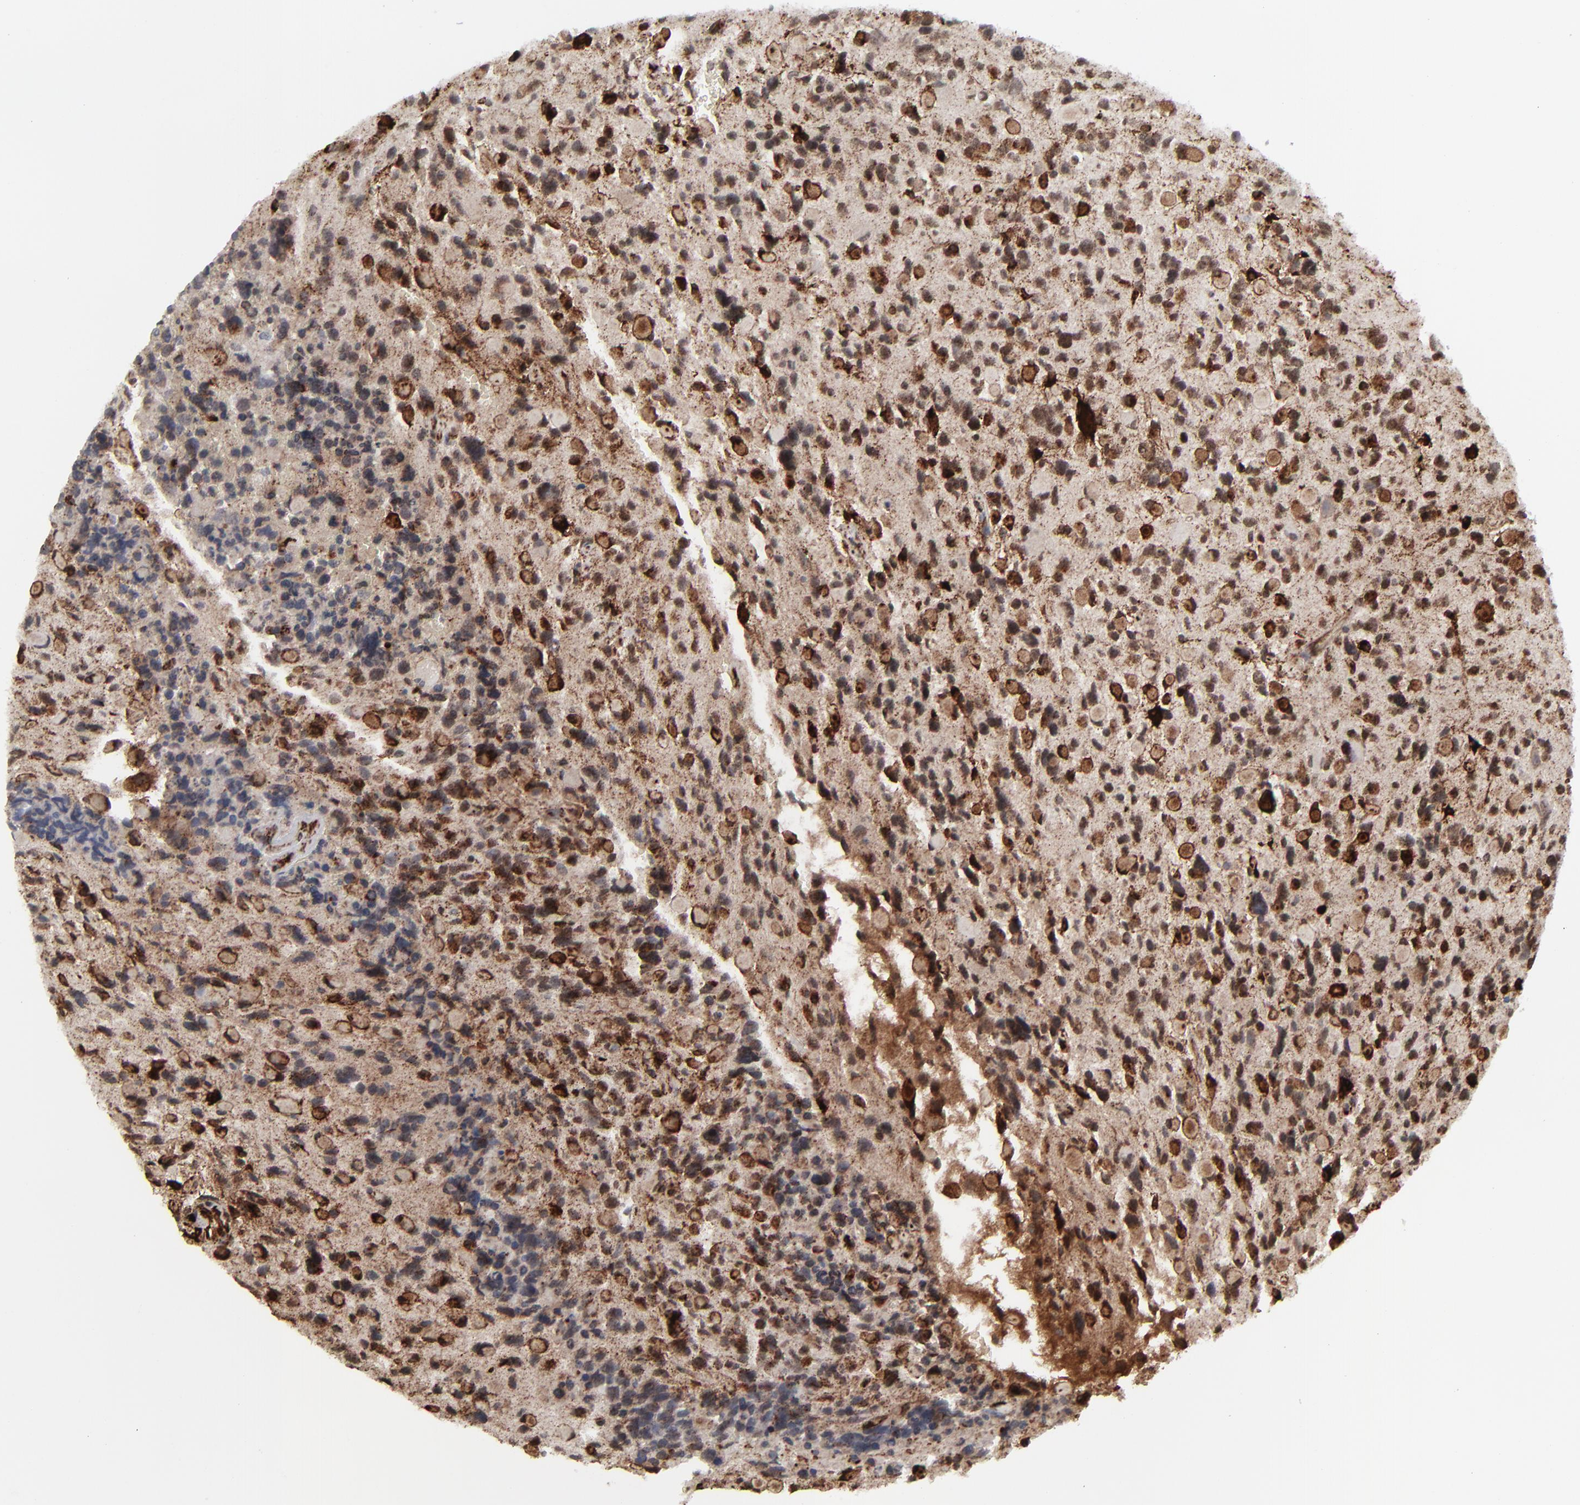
{"staining": {"intensity": "strong", "quantity": ">75%", "location": "cytoplasmic/membranous,nuclear"}, "tissue": "glioma", "cell_type": "Tumor cells", "image_type": "cancer", "snomed": [{"axis": "morphology", "description": "Glioma, malignant, High grade"}, {"axis": "topography", "description": "Brain"}], "caption": "Immunohistochemistry (DAB (3,3'-diaminobenzidine)) staining of human malignant glioma (high-grade) reveals strong cytoplasmic/membranous and nuclear protein staining in approximately >75% of tumor cells.", "gene": "SPARC", "patient": {"sex": "female", "age": 37}}